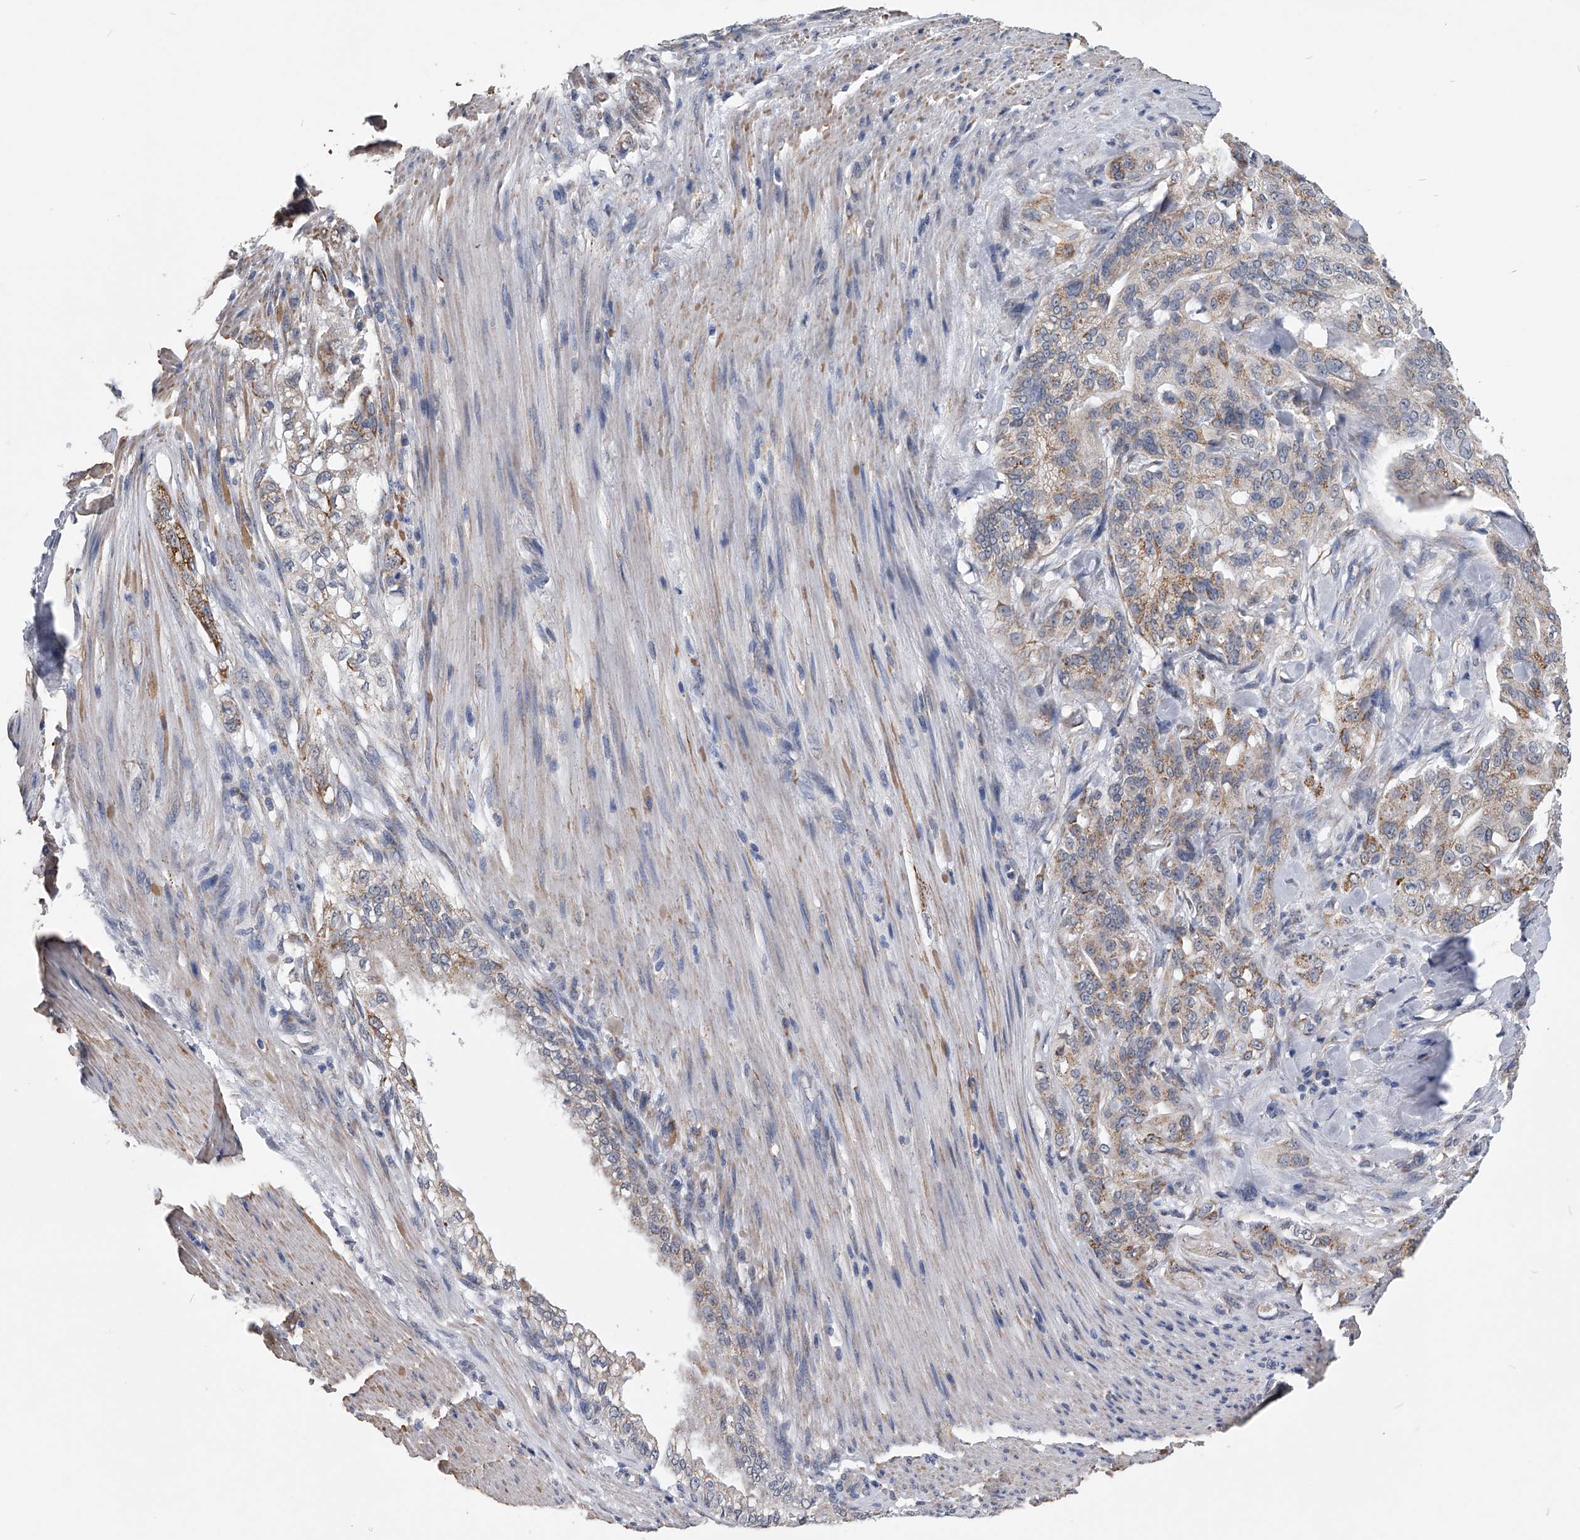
{"staining": {"intensity": "moderate", "quantity": ">75%", "location": "cytoplasmic/membranous"}, "tissue": "pancreatic cancer", "cell_type": "Tumor cells", "image_type": "cancer", "snomed": [{"axis": "morphology", "description": "Normal tissue, NOS"}, {"axis": "topography", "description": "Pancreas"}], "caption": "Protein expression analysis of human pancreatic cancer reveals moderate cytoplasmic/membranous expression in about >75% of tumor cells.", "gene": "OAT", "patient": {"sex": "male", "age": 42}}